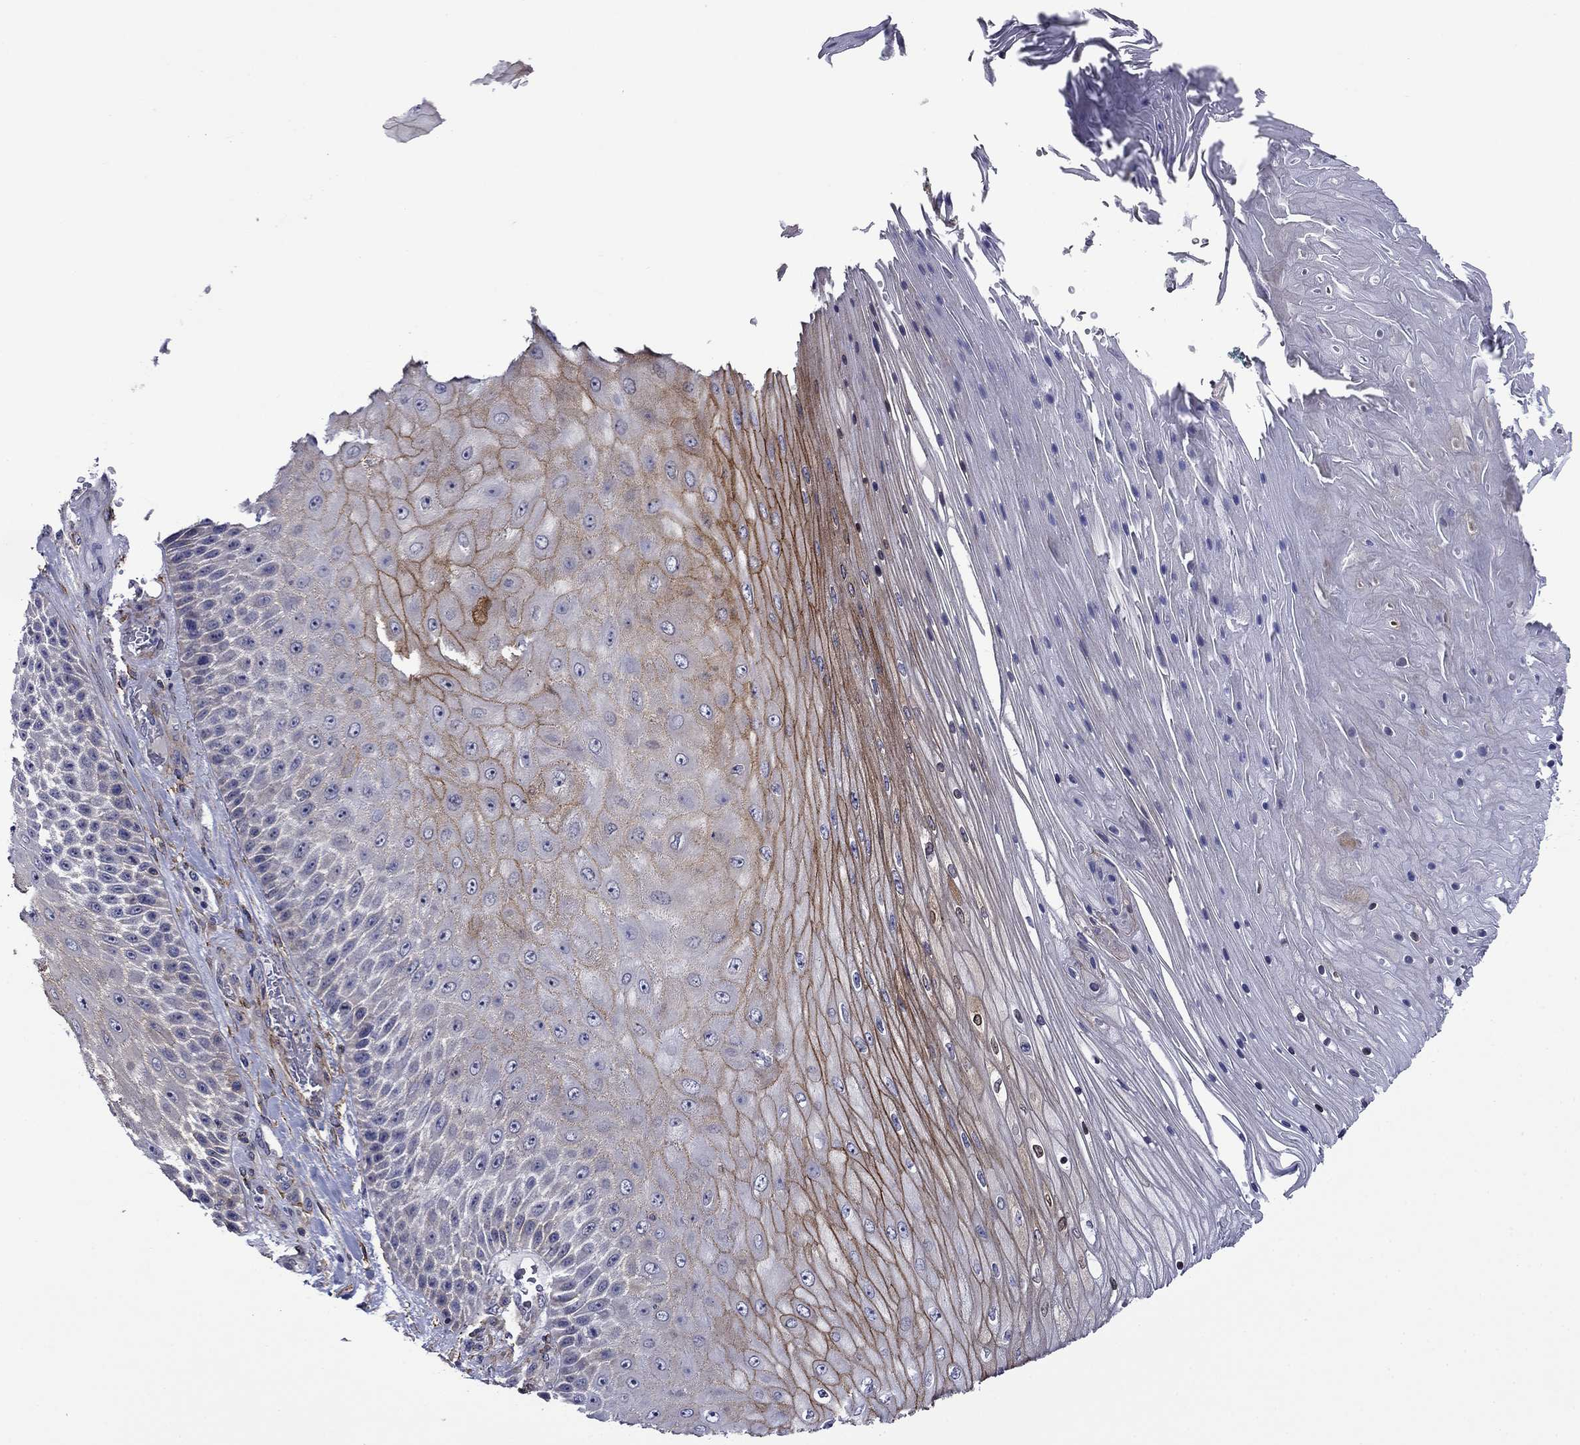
{"staining": {"intensity": "strong", "quantity": "<25%", "location": "cytoplasmic/membranous"}, "tissue": "skin cancer", "cell_type": "Tumor cells", "image_type": "cancer", "snomed": [{"axis": "morphology", "description": "Squamous cell carcinoma, NOS"}, {"axis": "topography", "description": "Skin"}], "caption": "Protein expression analysis of skin cancer (squamous cell carcinoma) demonstrates strong cytoplasmic/membranous expression in about <25% of tumor cells.", "gene": "LMO7", "patient": {"sex": "male", "age": 62}}